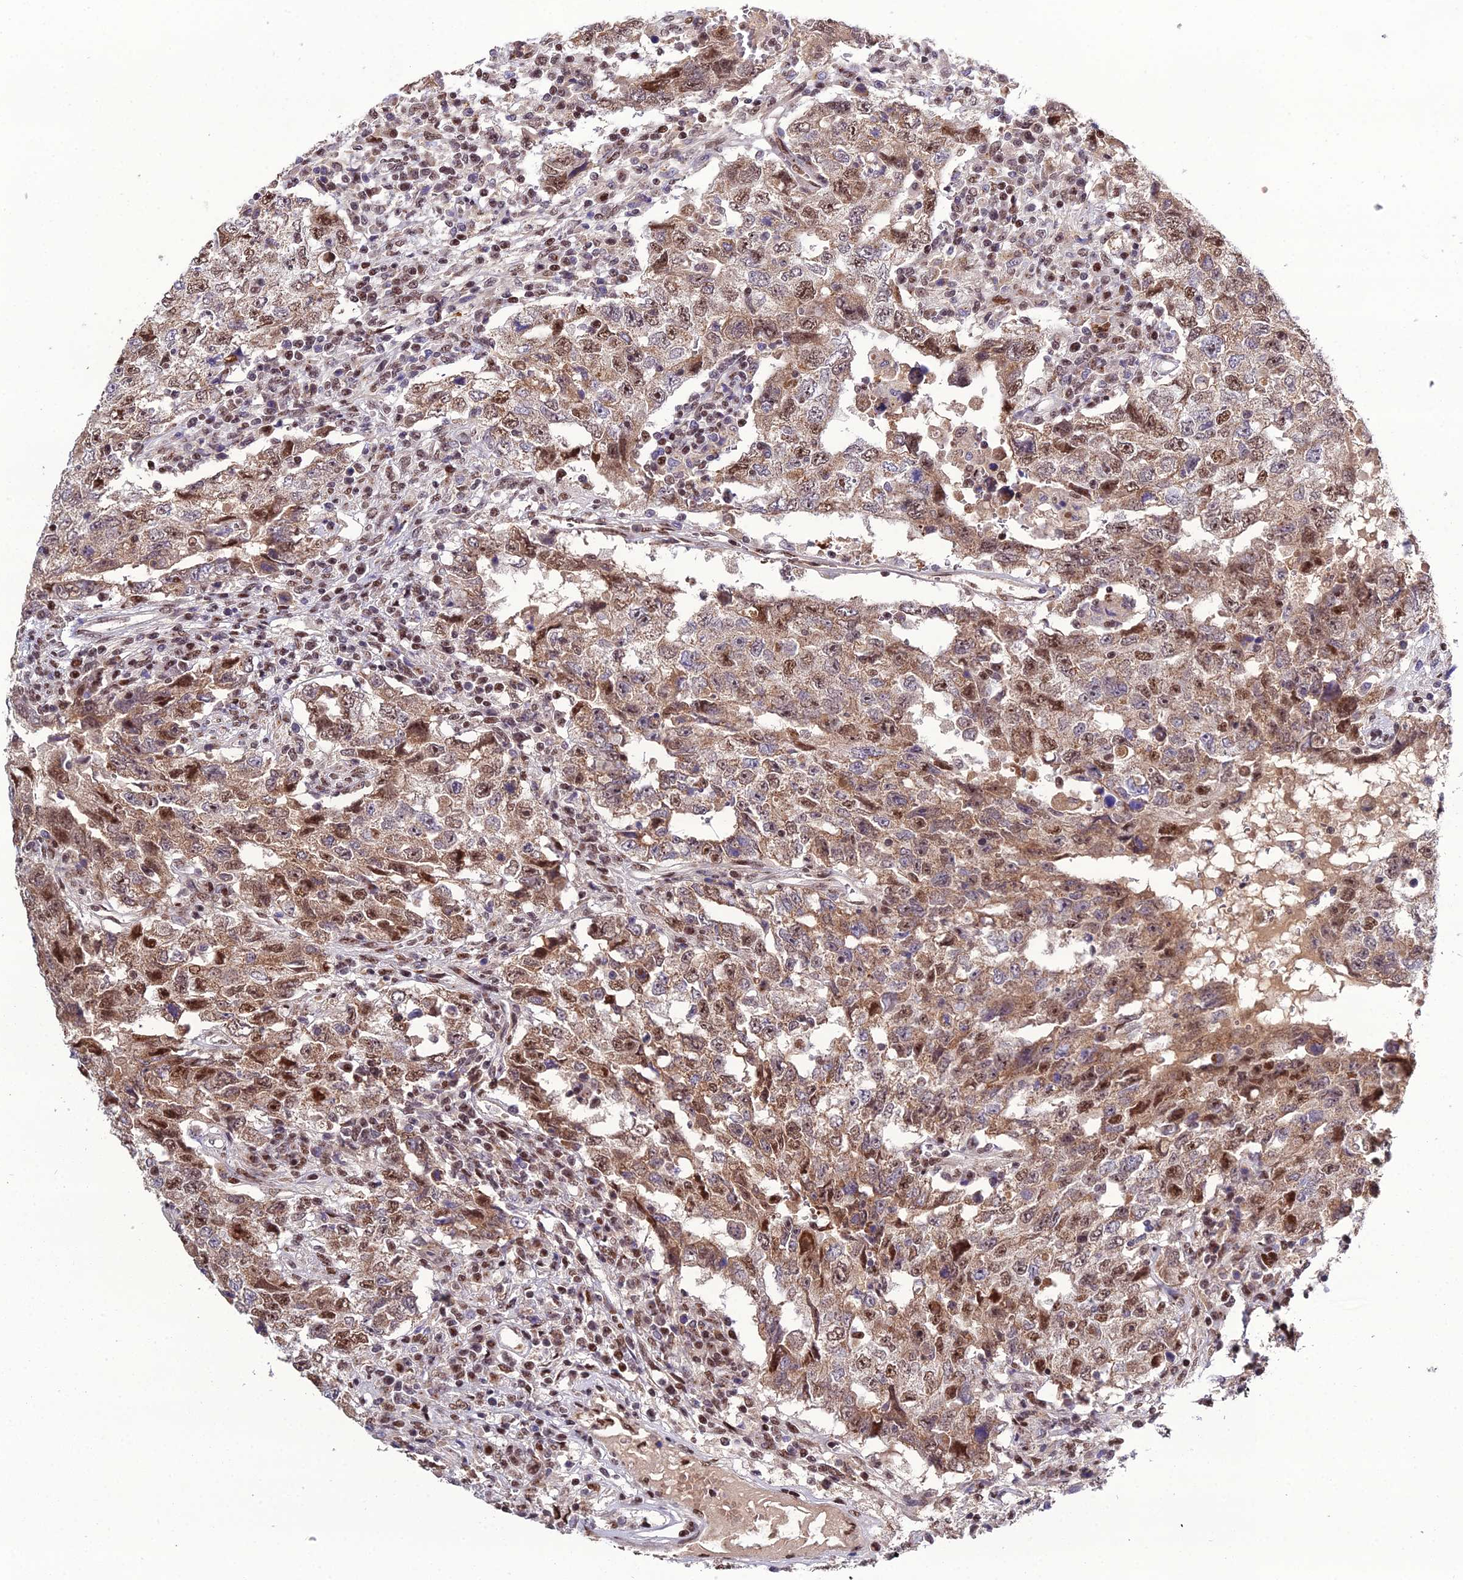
{"staining": {"intensity": "moderate", "quantity": "25%-75%", "location": "cytoplasmic/membranous,nuclear"}, "tissue": "testis cancer", "cell_type": "Tumor cells", "image_type": "cancer", "snomed": [{"axis": "morphology", "description": "Carcinoma, Embryonal, NOS"}, {"axis": "topography", "description": "Testis"}], "caption": "Protein staining displays moderate cytoplasmic/membranous and nuclear expression in approximately 25%-75% of tumor cells in testis cancer (embryonal carcinoma).", "gene": "ARL2", "patient": {"sex": "male", "age": 26}}